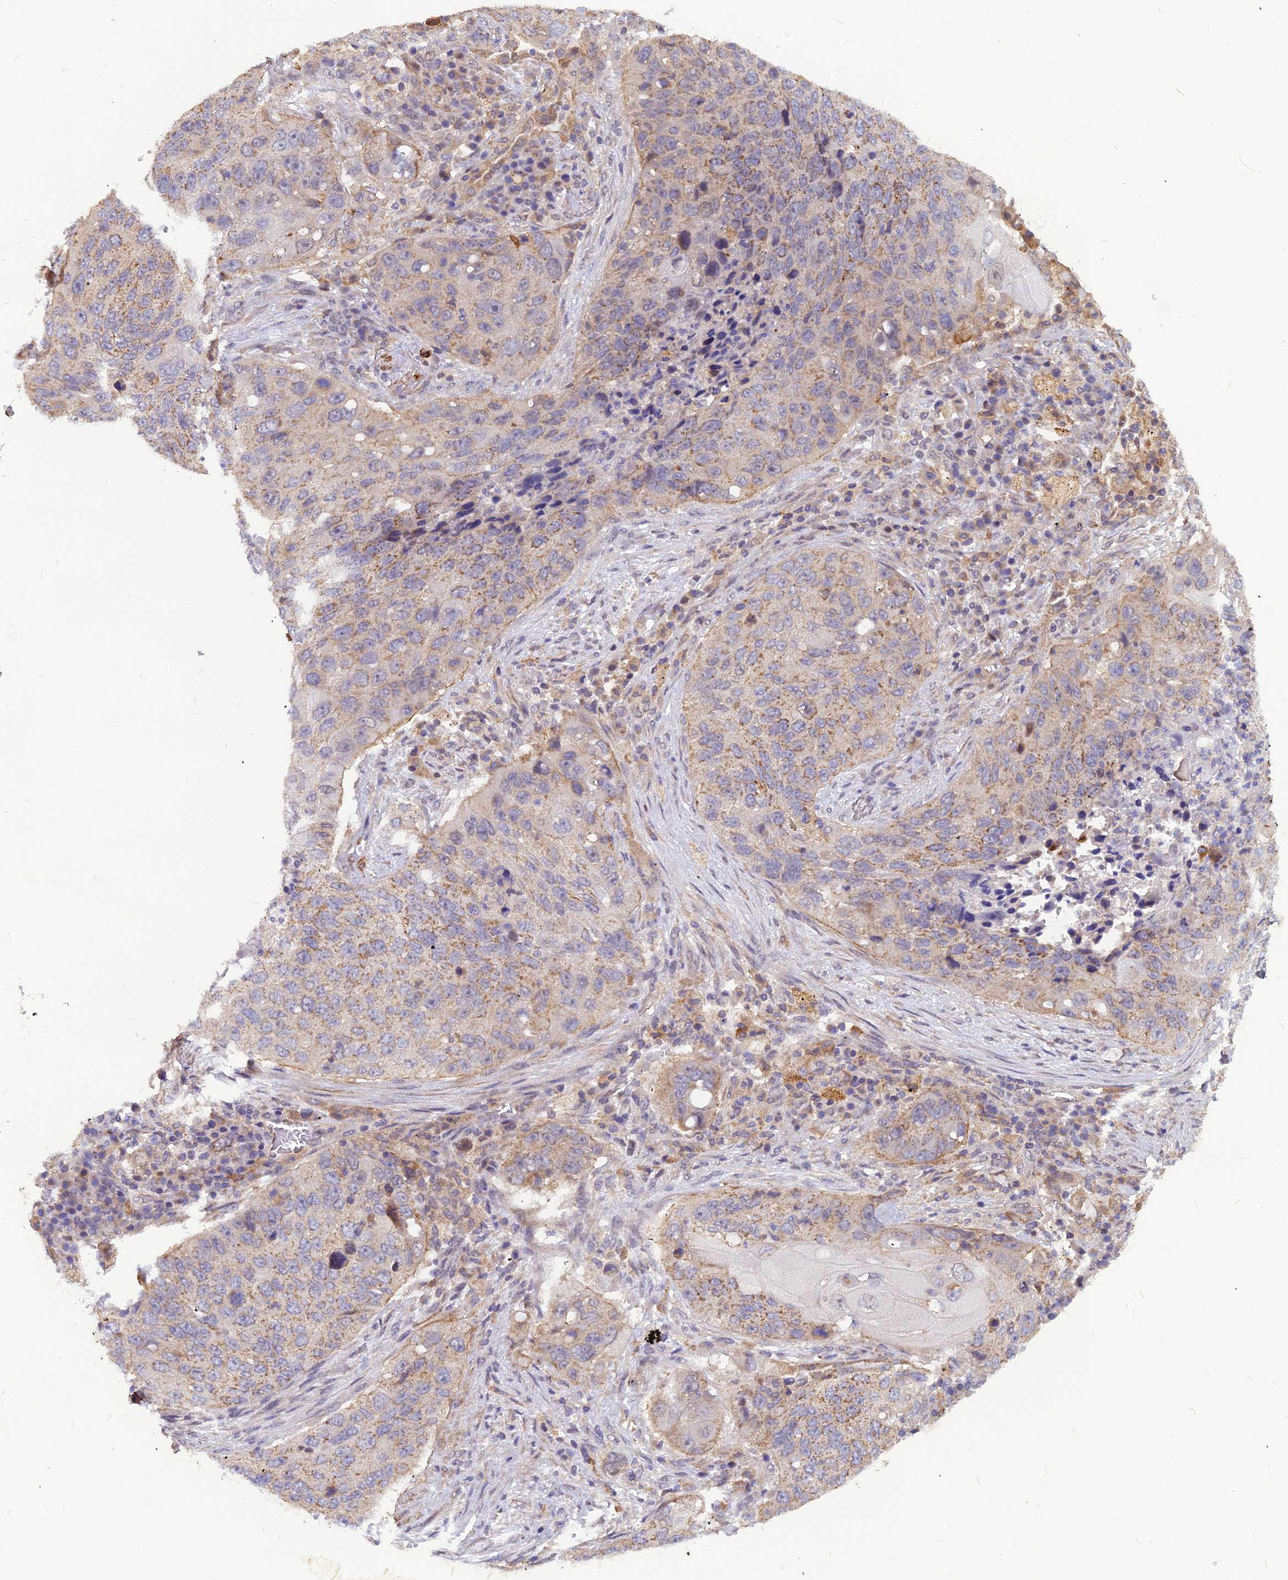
{"staining": {"intensity": "moderate", "quantity": "25%-75%", "location": "cytoplasmic/membranous"}, "tissue": "lung cancer", "cell_type": "Tumor cells", "image_type": "cancer", "snomed": [{"axis": "morphology", "description": "Squamous cell carcinoma, NOS"}, {"axis": "topography", "description": "Lung"}], "caption": "Immunohistochemical staining of lung squamous cell carcinoma shows medium levels of moderate cytoplasmic/membranous protein positivity in approximately 25%-75% of tumor cells.", "gene": "LEKR1", "patient": {"sex": "female", "age": 63}}